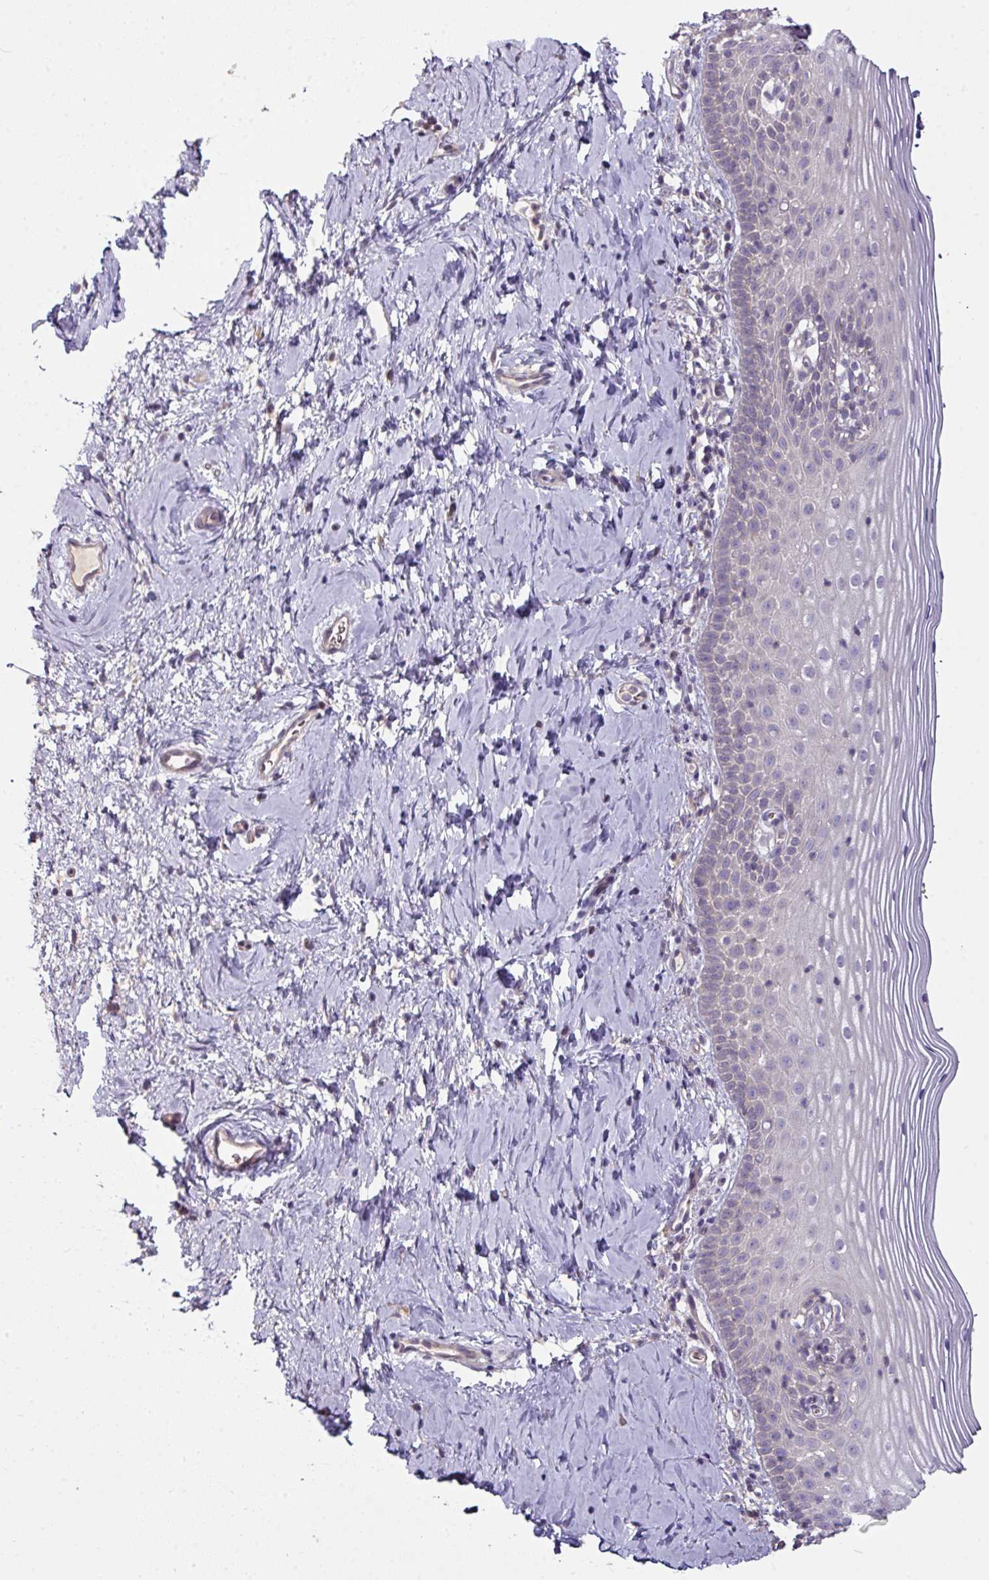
{"staining": {"intensity": "negative", "quantity": "none", "location": "none"}, "tissue": "cervix", "cell_type": "Glandular cells", "image_type": "normal", "snomed": [{"axis": "morphology", "description": "Normal tissue, NOS"}, {"axis": "topography", "description": "Cervix"}], "caption": "DAB (3,3'-diaminobenzidine) immunohistochemical staining of benign human cervix demonstrates no significant expression in glandular cells. Brightfield microscopy of immunohistochemistry stained with DAB (brown) and hematoxylin (blue), captured at high magnification.", "gene": "SLAMF6", "patient": {"sex": "female", "age": 44}}